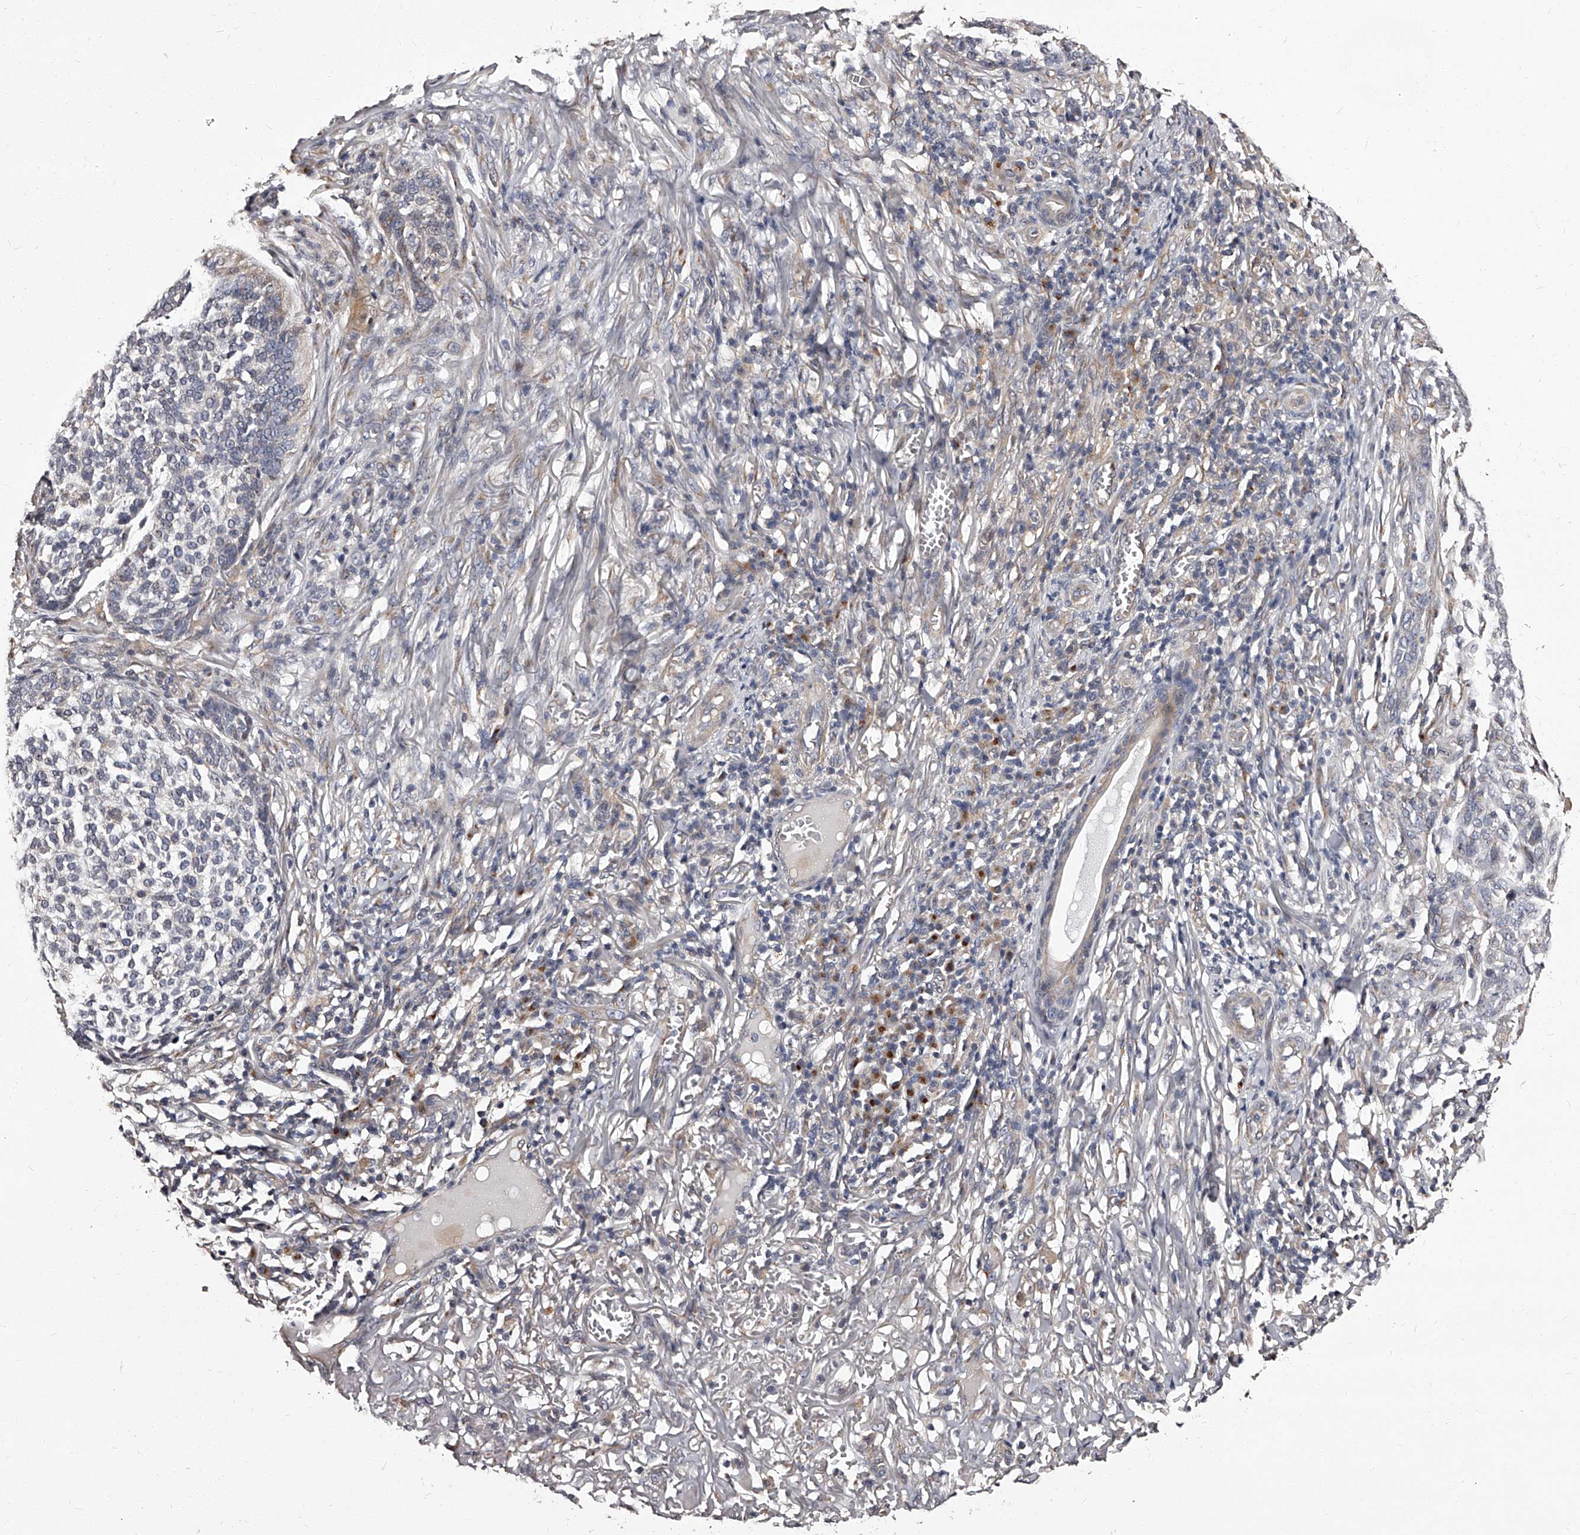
{"staining": {"intensity": "negative", "quantity": "none", "location": "none"}, "tissue": "skin cancer", "cell_type": "Tumor cells", "image_type": "cancer", "snomed": [{"axis": "morphology", "description": "Basal cell carcinoma"}, {"axis": "topography", "description": "Skin"}], "caption": "Immunohistochemistry (IHC) of skin cancer demonstrates no staining in tumor cells.", "gene": "RSC1A1", "patient": {"sex": "male", "age": 85}}